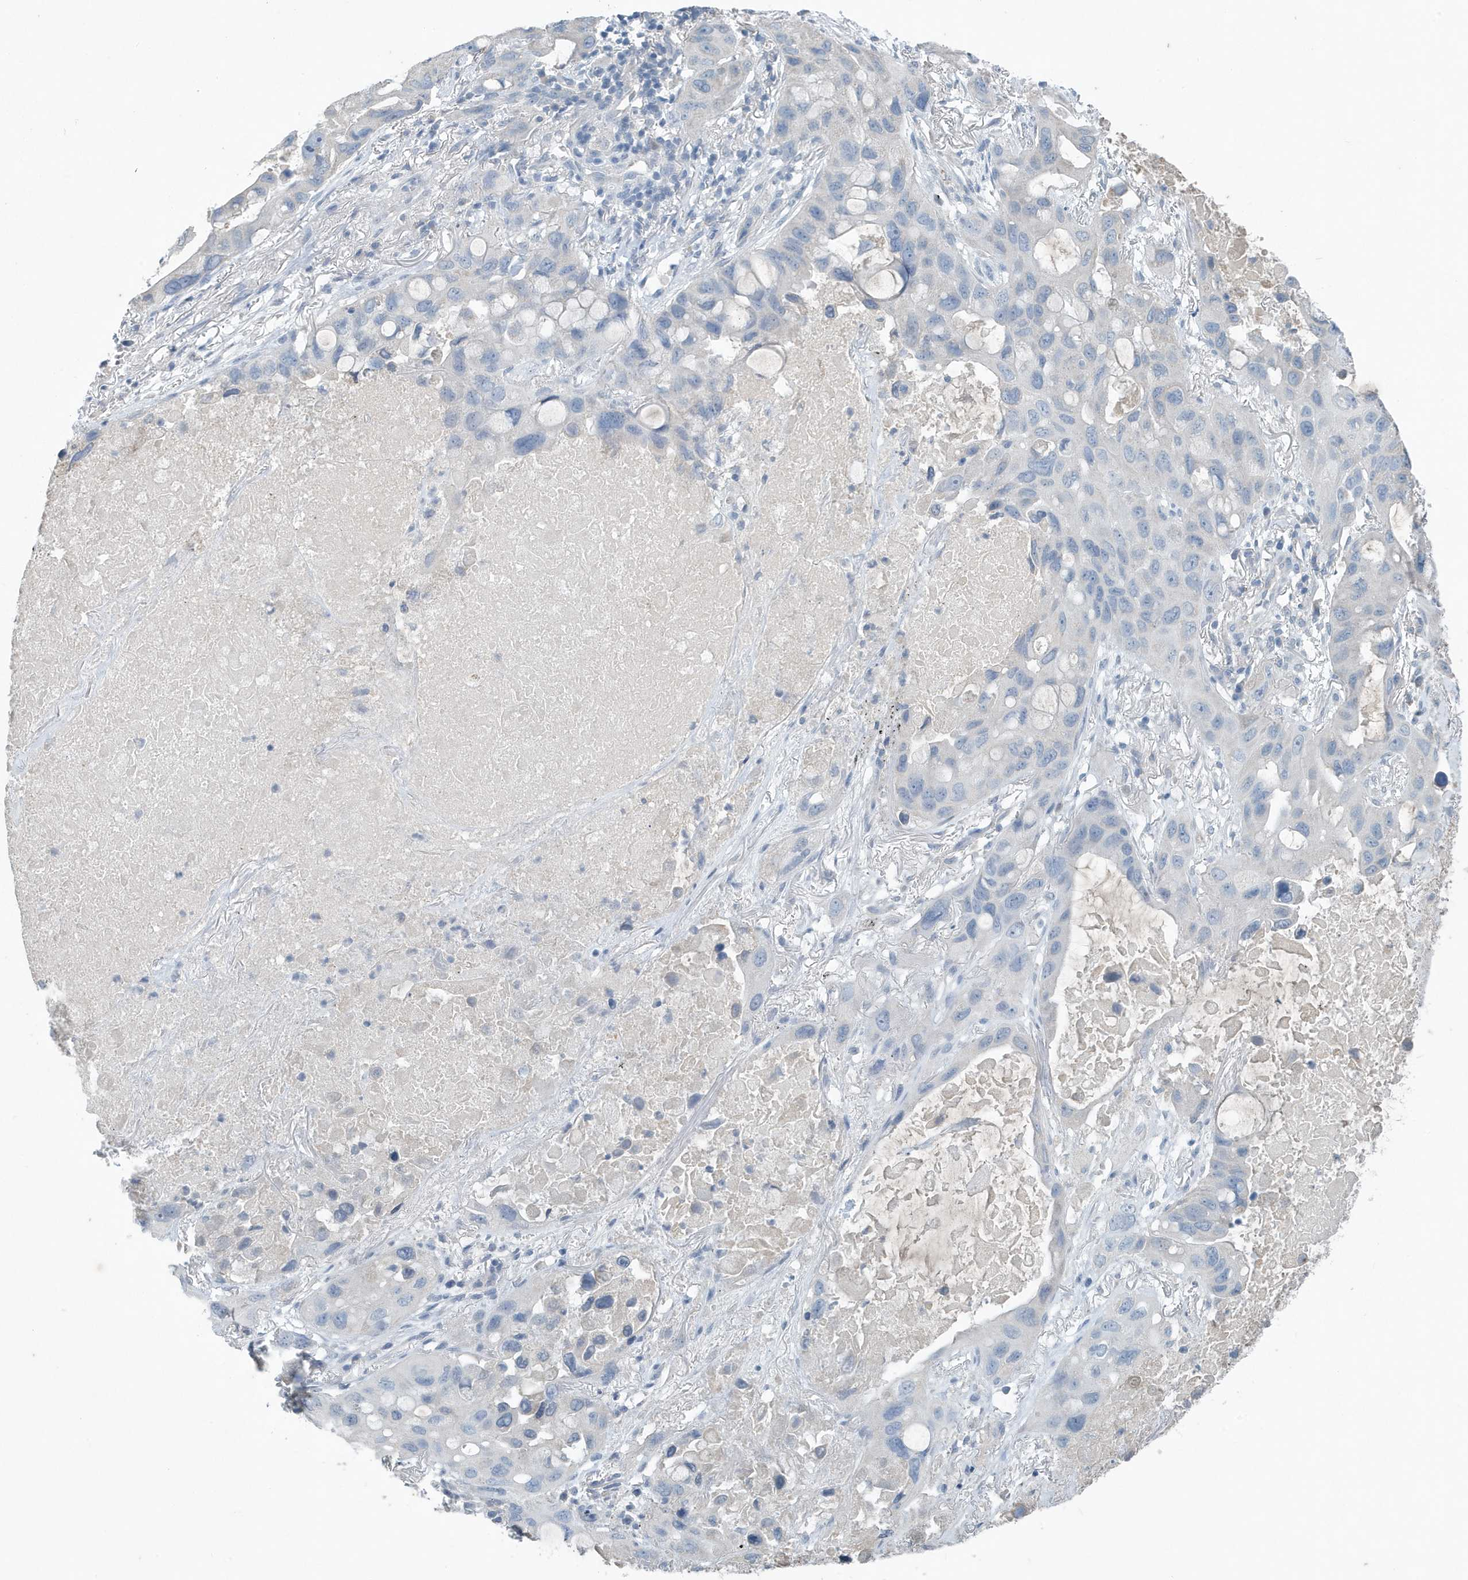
{"staining": {"intensity": "negative", "quantity": "none", "location": "none"}, "tissue": "lung cancer", "cell_type": "Tumor cells", "image_type": "cancer", "snomed": [{"axis": "morphology", "description": "Squamous cell carcinoma, NOS"}, {"axis": "topography", "description": "Lung"}], "caption": "There is no significant positivity in tumor cells of lung squamous cell carcinoma.", "gene": "UGT2B4", "patient": {"sex": "female", "age": 73}}